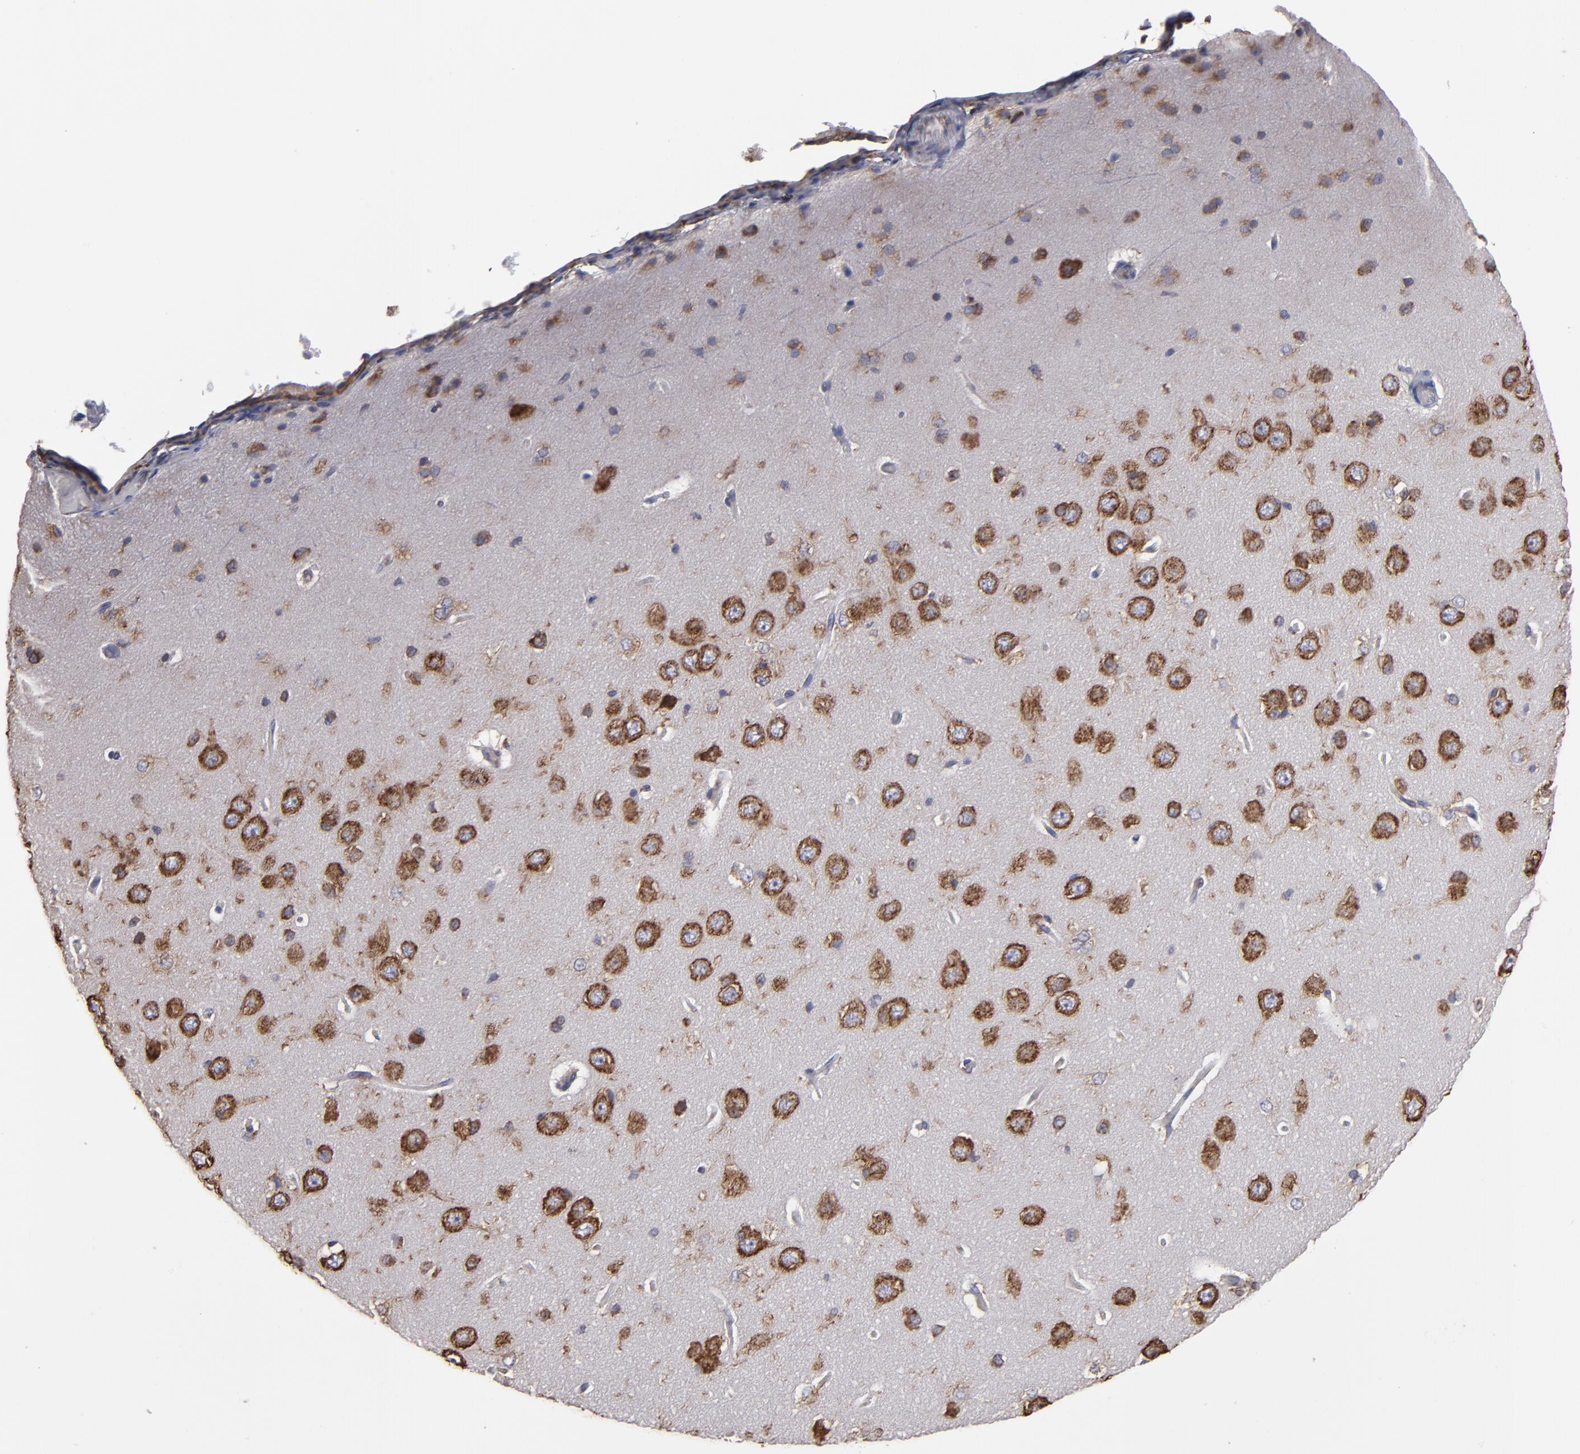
{"staining": {"intensity": "negative", "quantity": "none", "location": "none"}, "tissue": "cerebral cortex", "cell_type": "Endothelial cells", "image_type": "normal", "snomed": [{"axis": "morphology", "description": "Normal tissue, NOS"}, {"axis": "topography", "description": "Cerebral cortex"}], "caption": "This is an IHC histopathology image of unremarkable human cerebral cortex. There is no expression in endothelial cells.", "gene": "SND1", "patient": {"sex": "female", "age": 45}}